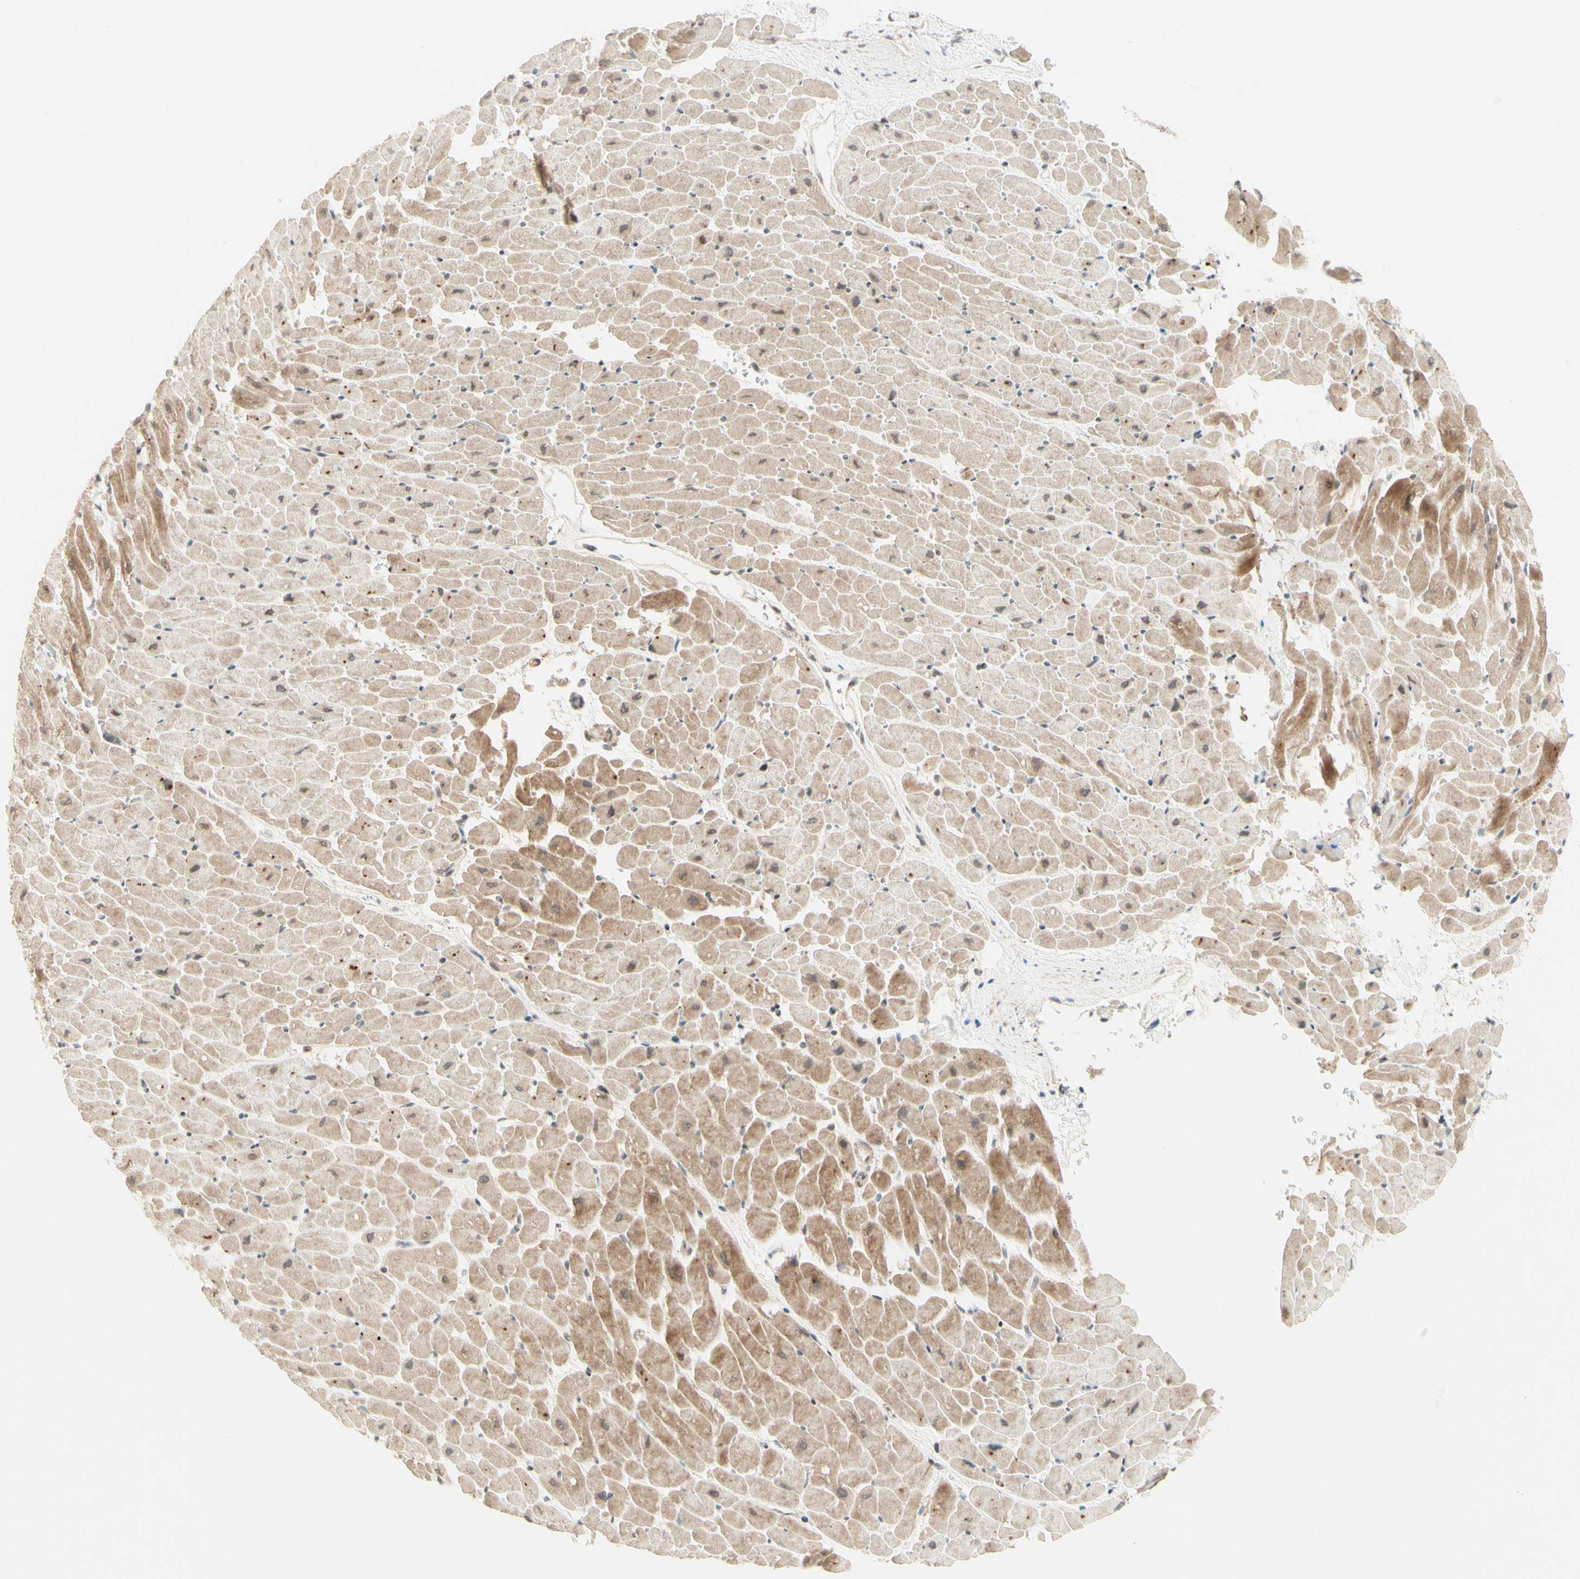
{"staining": {"intensity": "weak", "quantity": ">75%", "location": "cytoplasmic/membranous"}, "tissue": "heart muscle", "cell_type": "Cardiomyocytes", "image_type": "normal", "snomed": [{"axis": "morphology", "description": "Normal tissue, NOS"}, {"axis": "topography", "description": "Heart"}], "caption": "Protein expression analysis of normal human heart muscle reveals weak cytoplasmic/membranous expression in approximately >75% of cardiomyocytes. The protein of interest is stained brown, and the nuclei are stained in blue (DAB IHC with brightfield microscopy, high magnification).", "gene": "ZW10", "patient": {"sex": "male", "age": 45}}